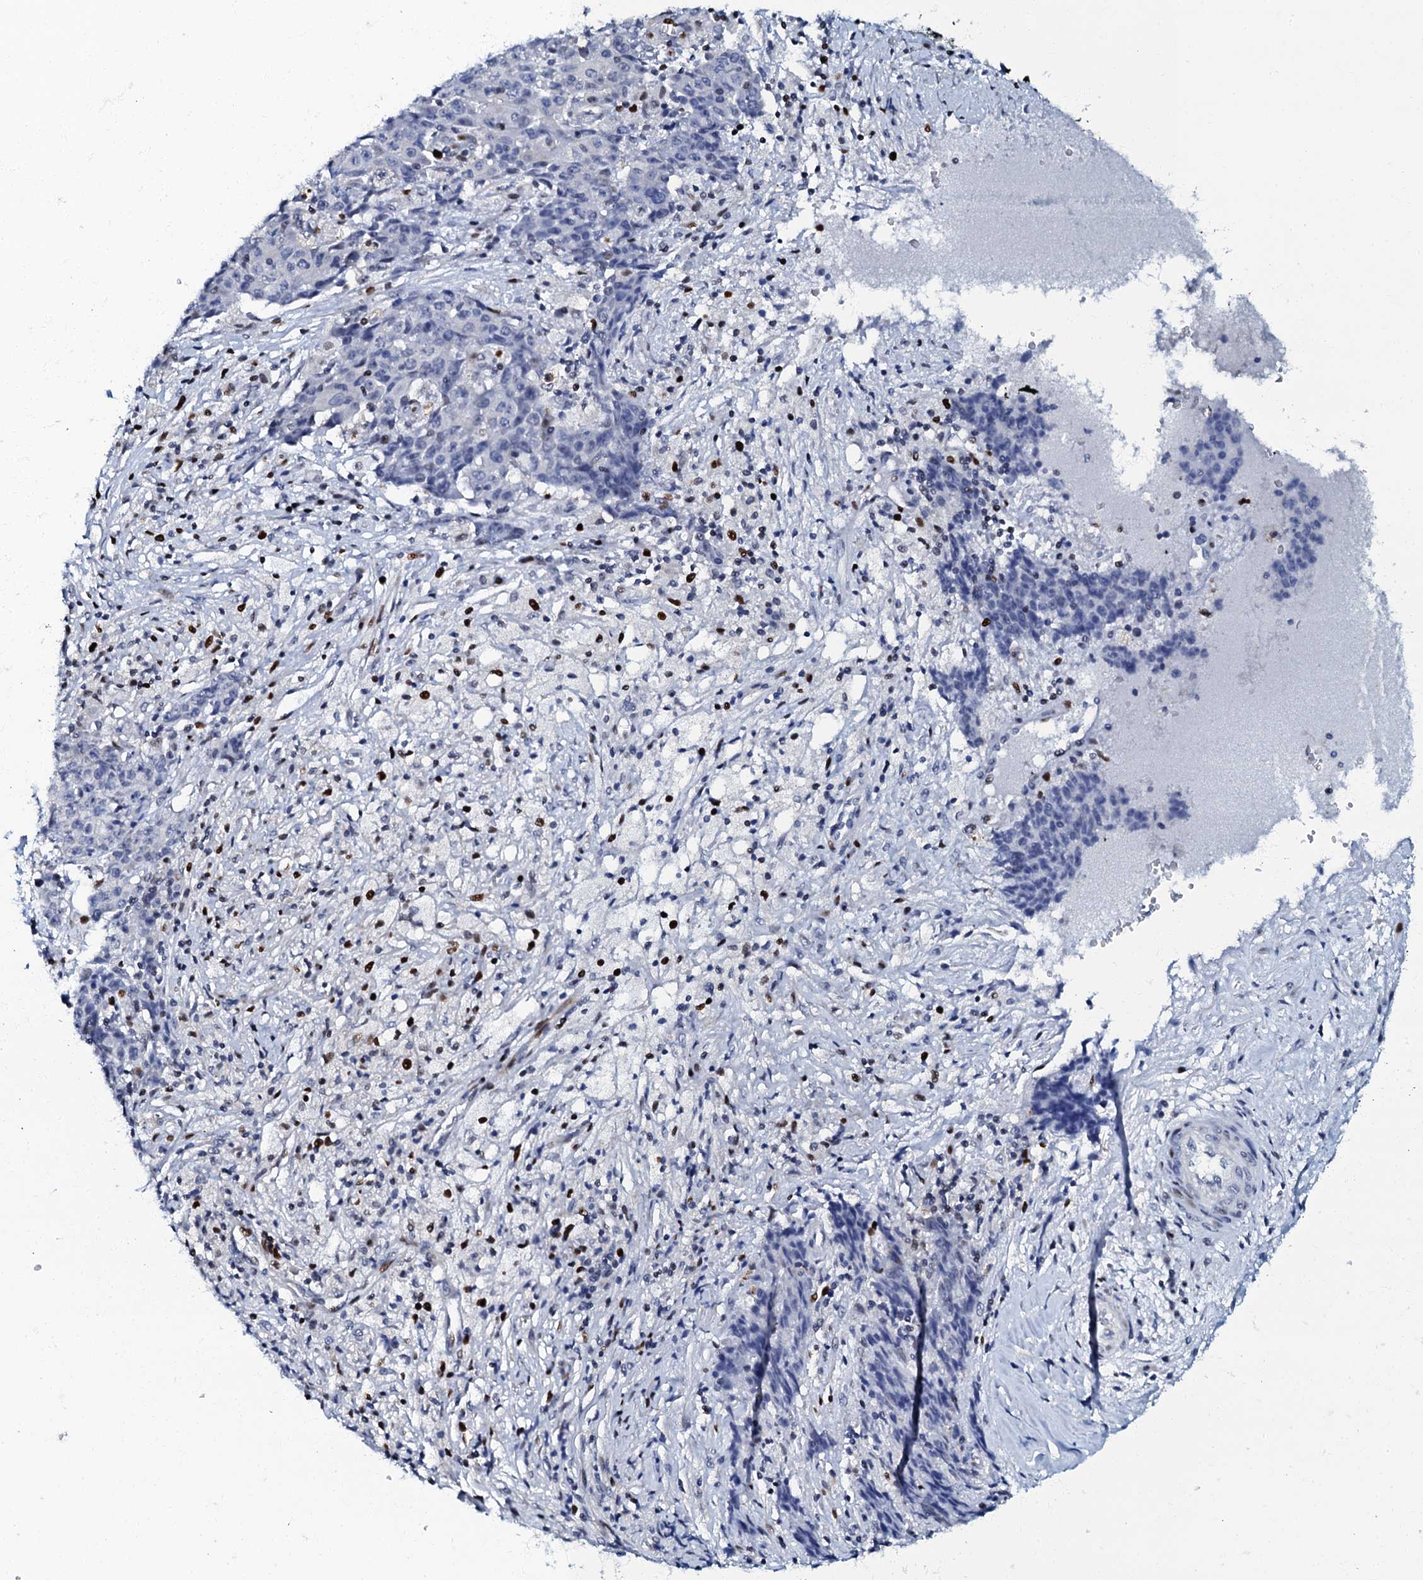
{"staining": {"intensity": "negative", "quantity": "none", "location": "none"}, "tissue": "ovarian cancer", "cell_type": "Tumor cells", "image_type": "cancer", "snomed": [{"axis": "morphology", "description": "Carcinoma, endometroid"}, {"axis": "topography", "description": "Ovary"}], "caption": "There is no significant expression in tumor cells of ovarian cancer (endometroid carcinoma). (DAB immunohistochemistry visualized using brightfield microscopy, high magnification).", "gene": "MFSD5", "patient": {"sex": "female", "age": 42}}